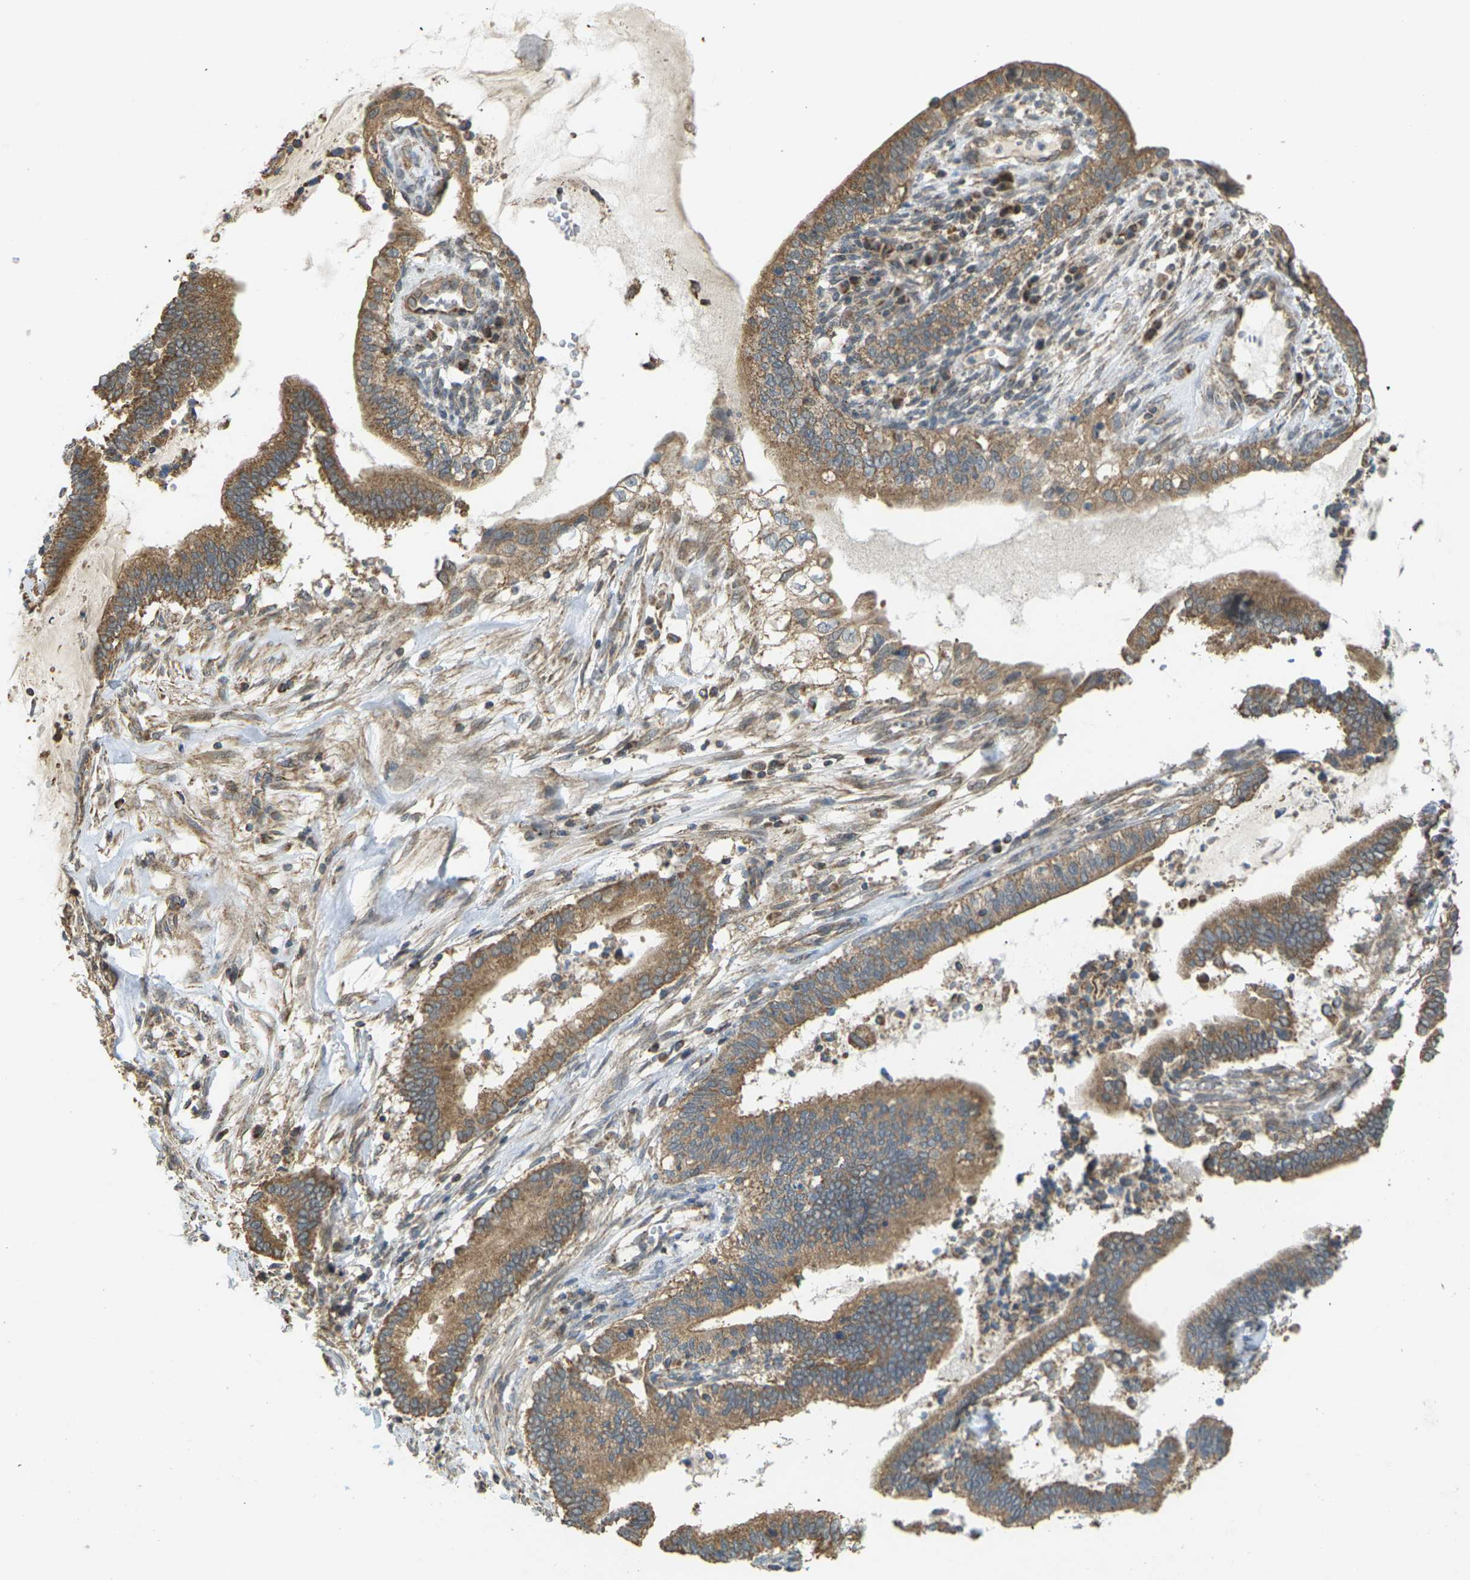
{"staining": {"intensity": "moderate", "quantity": ">75%", "location": "cytoplasmic/membranous"}, "tissue": "cervical cancer", "cell_type": "Tumor cells", "image_type": "cancer", "snomed": [{"axis": "morphology", "description": "Adenocarcinoma, NOS"}, {"axis": "topography", "description": "Cervix"}], "caption": "Immunohistochemical staining of human cervical cancer (adenocarcinoma) demonstrates medium levels of moderate cytoplasmic/membranous positivity in approximately >75% of tumor cells.", "gene": "KSR1", "patient": {"sex": "female", "age": 44}}